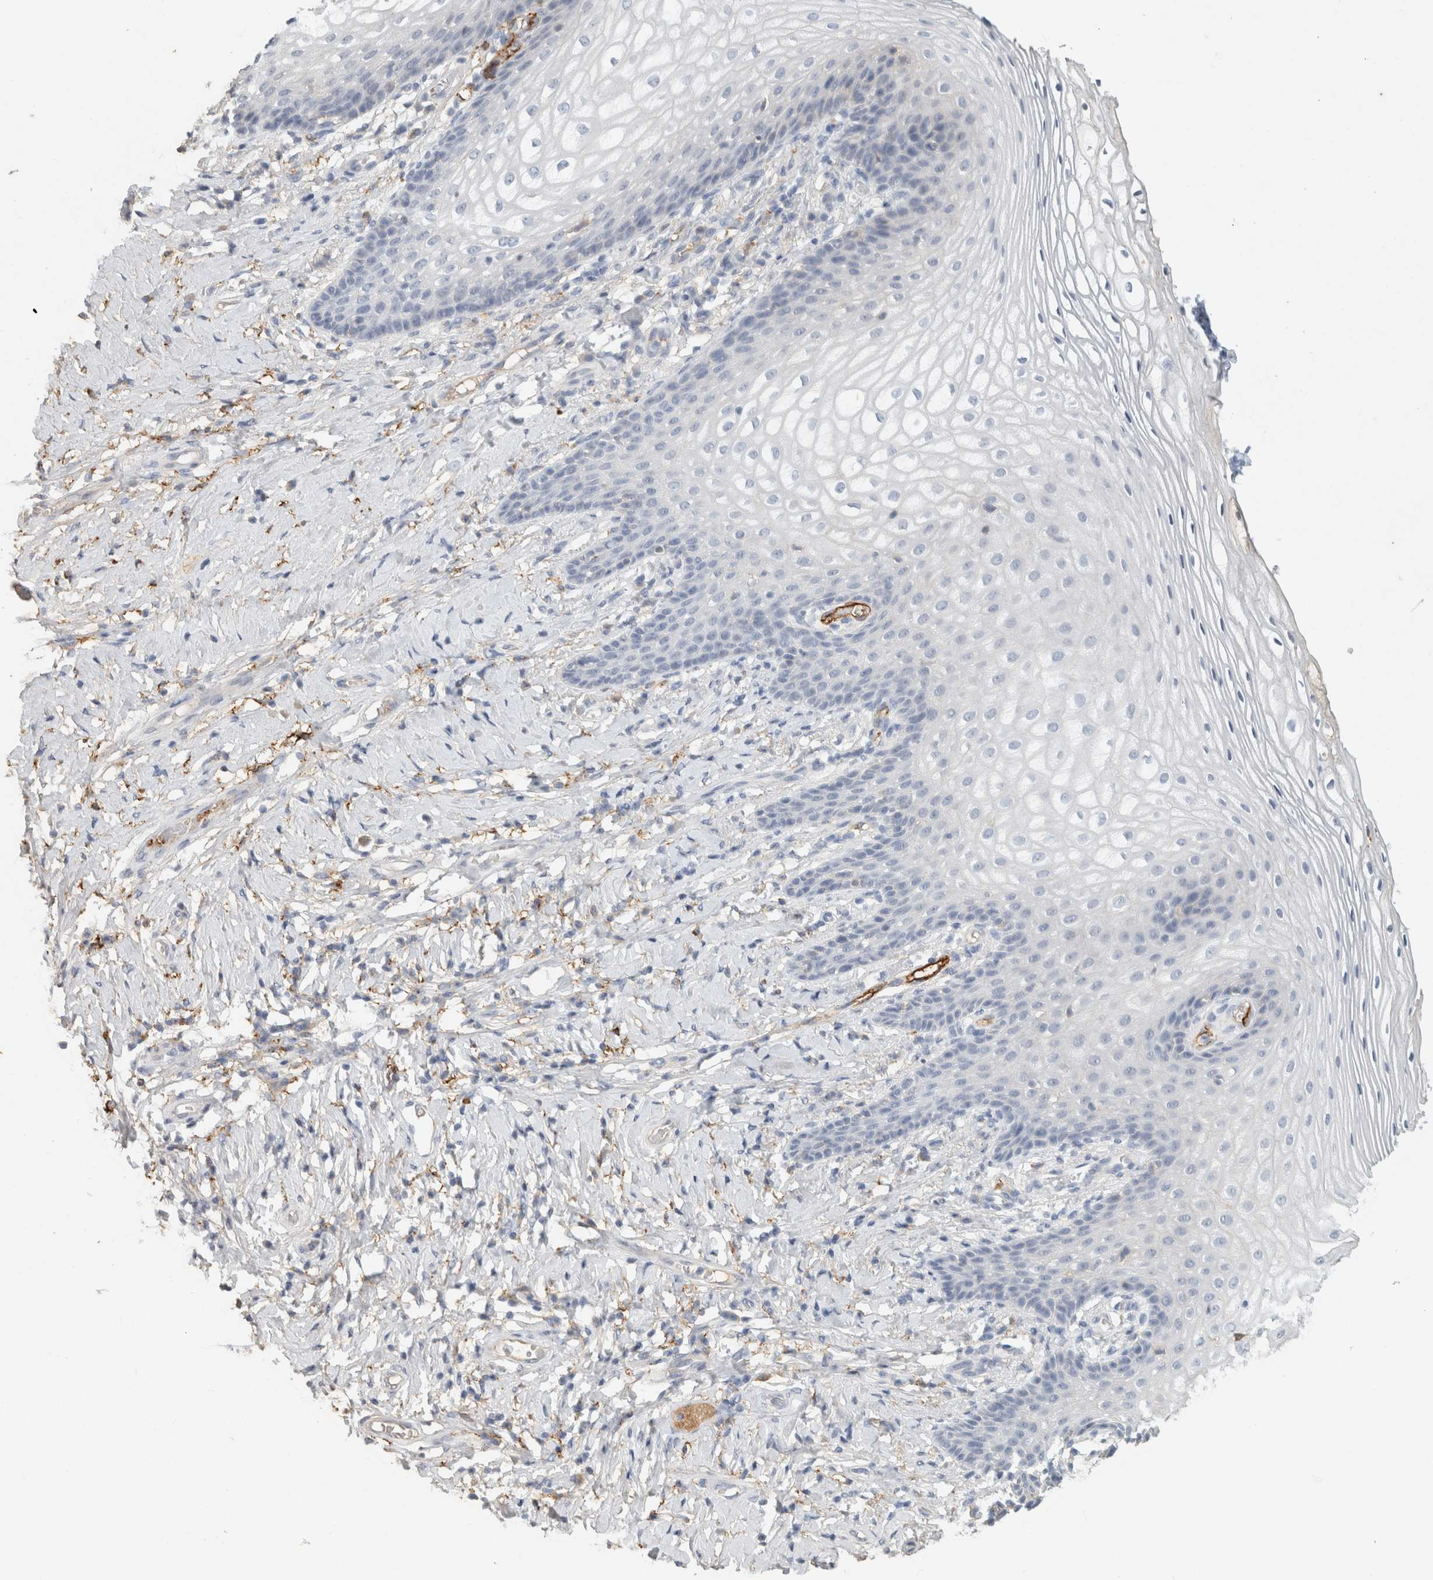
{"staining": {"intensity": "weak", "quantity": "<25%", "location": "cytoplasmic/membranous"}, "tissue": "vagina", "cell_type": "Squamous epithelial cells", "image_type": "normal", "snomed": [{"axis": "morphology", "description": "Normal tissue, NOS"}, {"axis": "topography", "description": "Vagina"}], "caption": "This is an IHC micrograph of unremarkable human vagina. There is no staining in squamous epithelial cells.", "gene": "CD36", "patient": {"sex": "female", "age": 60}}